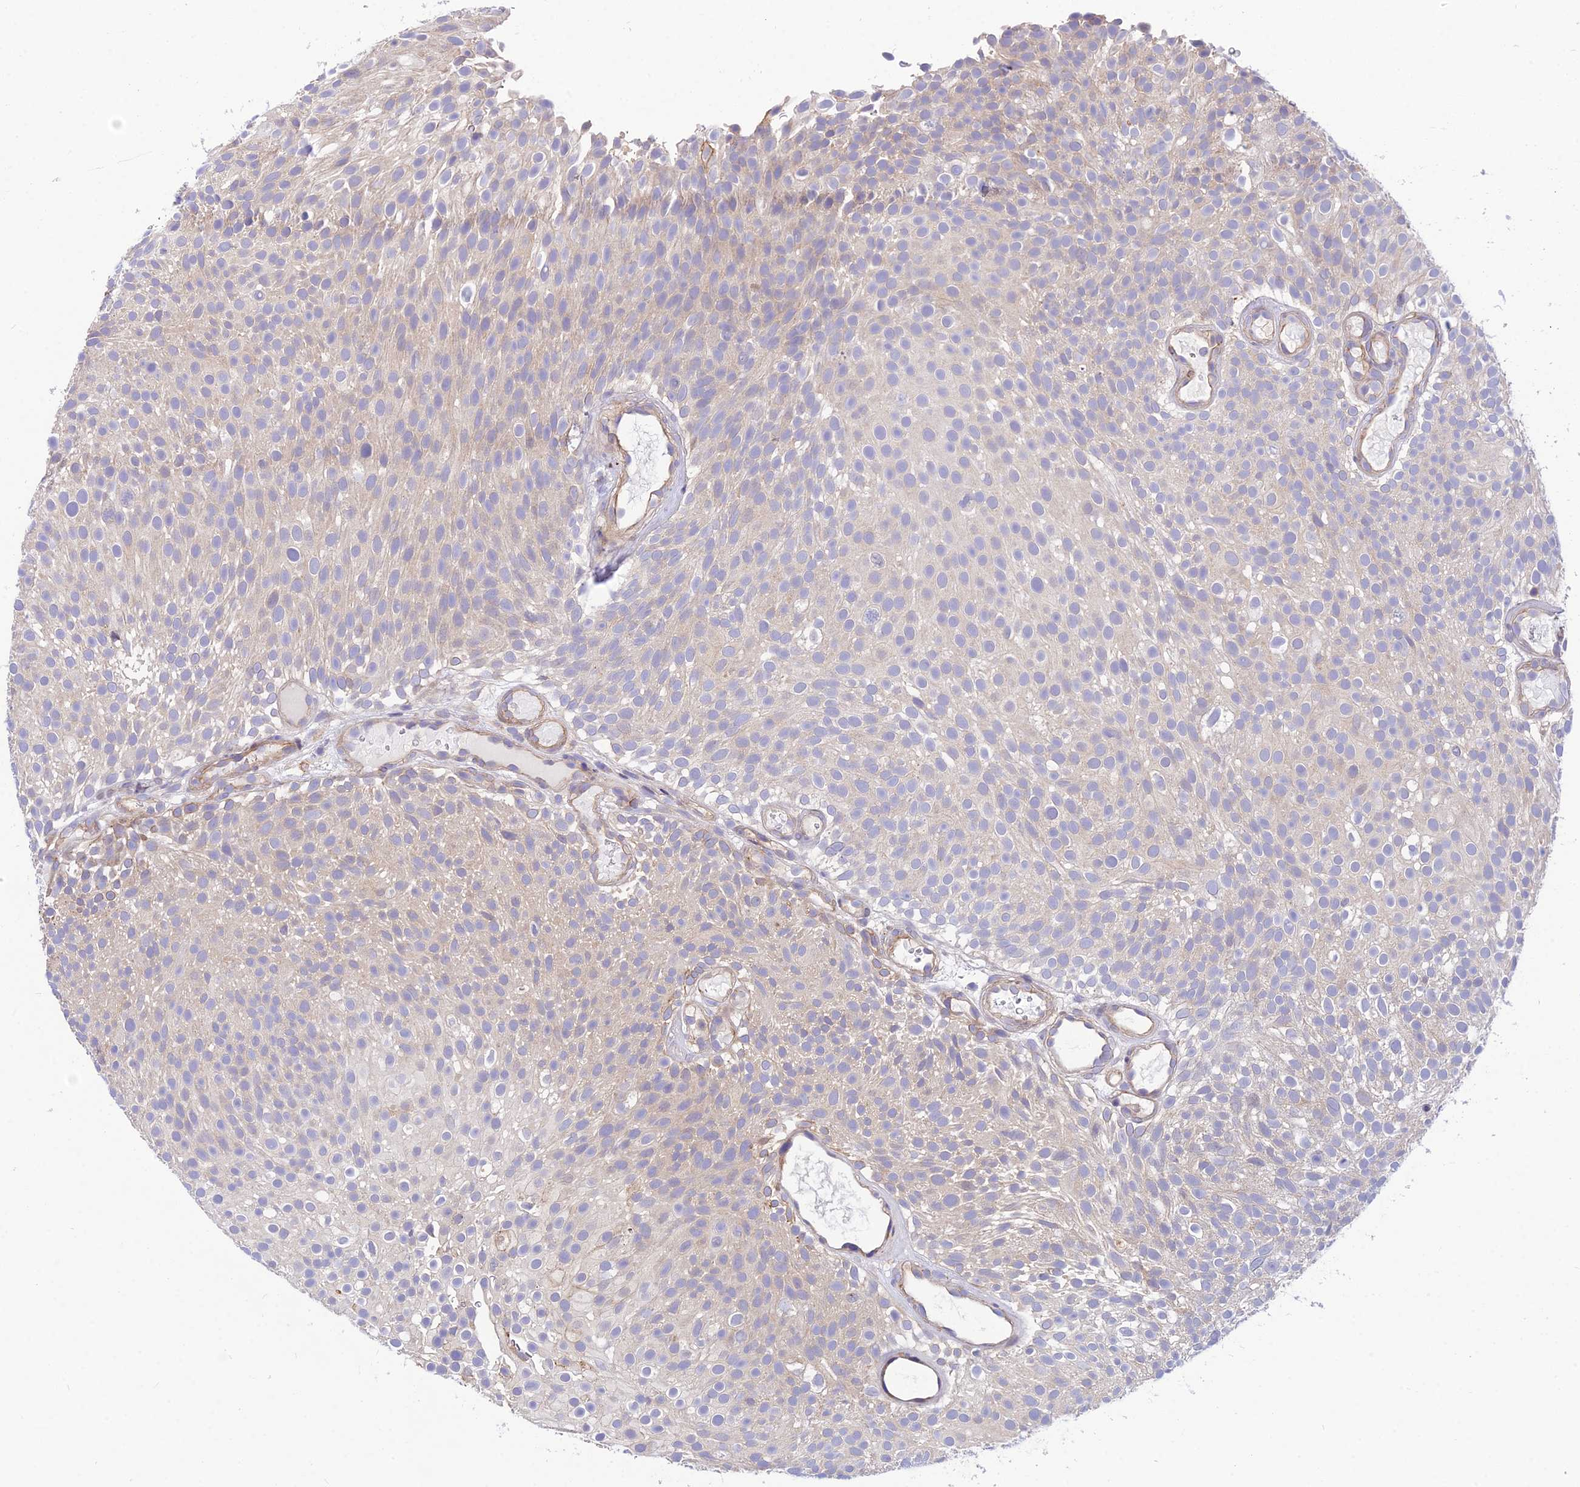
{"staining": {"intensity": "weak", "quantity": "<25%", "location": "cytoplasmic/membranous"}, "tissue": "urothelial cancer", "cell_type": "Tumor cells", "image_type": "cancer", "snomed": [{"axis": "morphology", "description": "Urothelial carcinoma, Low grade"}, {"axis": "topography", "description": "Urinary bladder"}], "caption": "This is an immunohistochemistry (IHC) micrograph of urothelial cancer. There is no positivity in tumor cells.", "gene": "TRIM43B", "patient": {"sex": "male", "age": 78}}